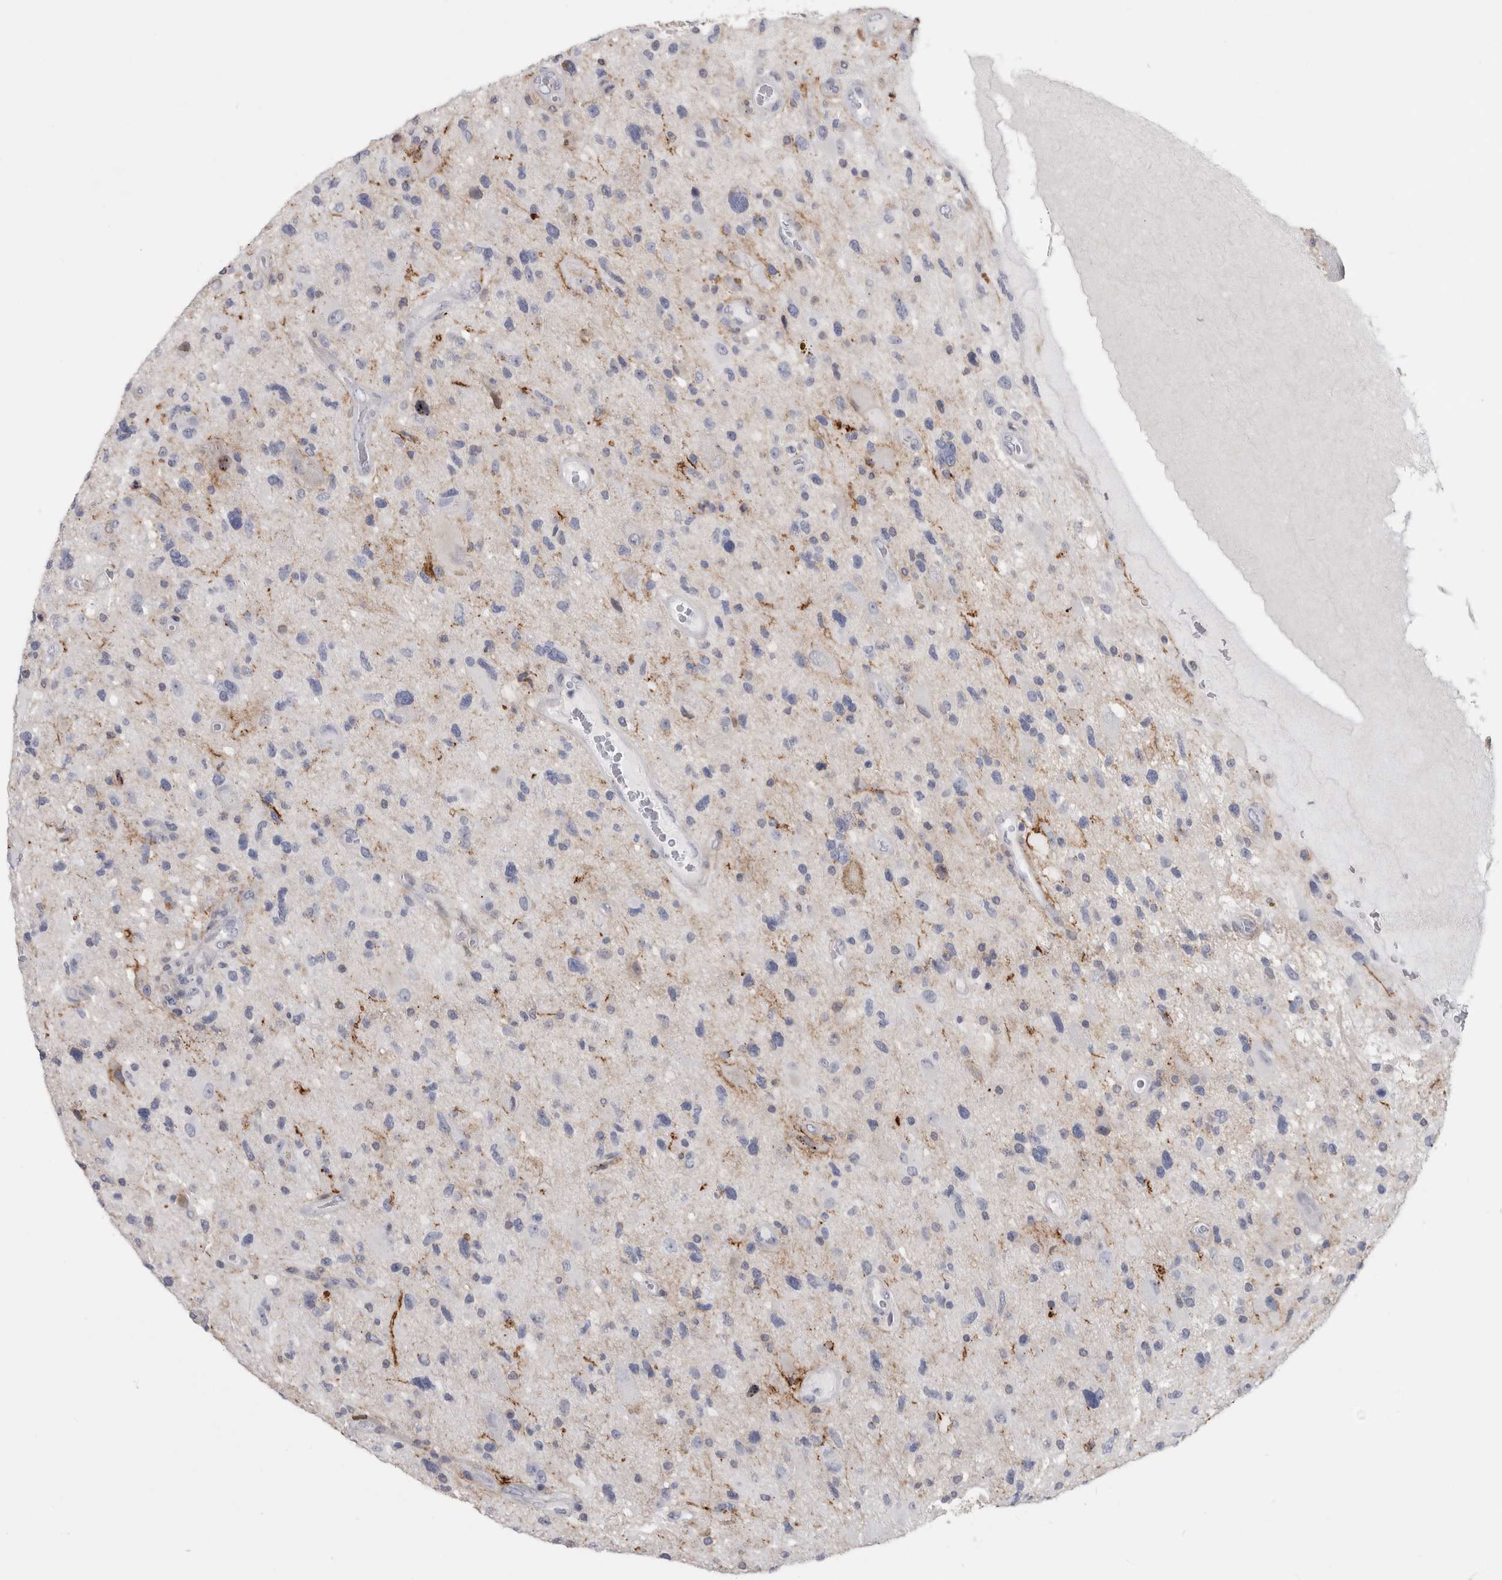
{"staining": {"intensity": "negative", "quantity": "none", "location": "none"}, "tissue": "glioma", "cell_type": "Tumor cells", "image_type": "cancer", "snomed": [{"axis": "morphology", "description": "Glioma, malignant, High grade"}, {"axis": "topography", "description": "Brain"}], "caption": "High magnification brightfield microscopy of glioma stained with DAB (3,3'-diaminobenzidine) (brown) and counterstained with hematoxylin (blue): tumor cells show no significant staining.", "gene": "DNAJC24", "patient": {"sex": "male", "age": 33}}